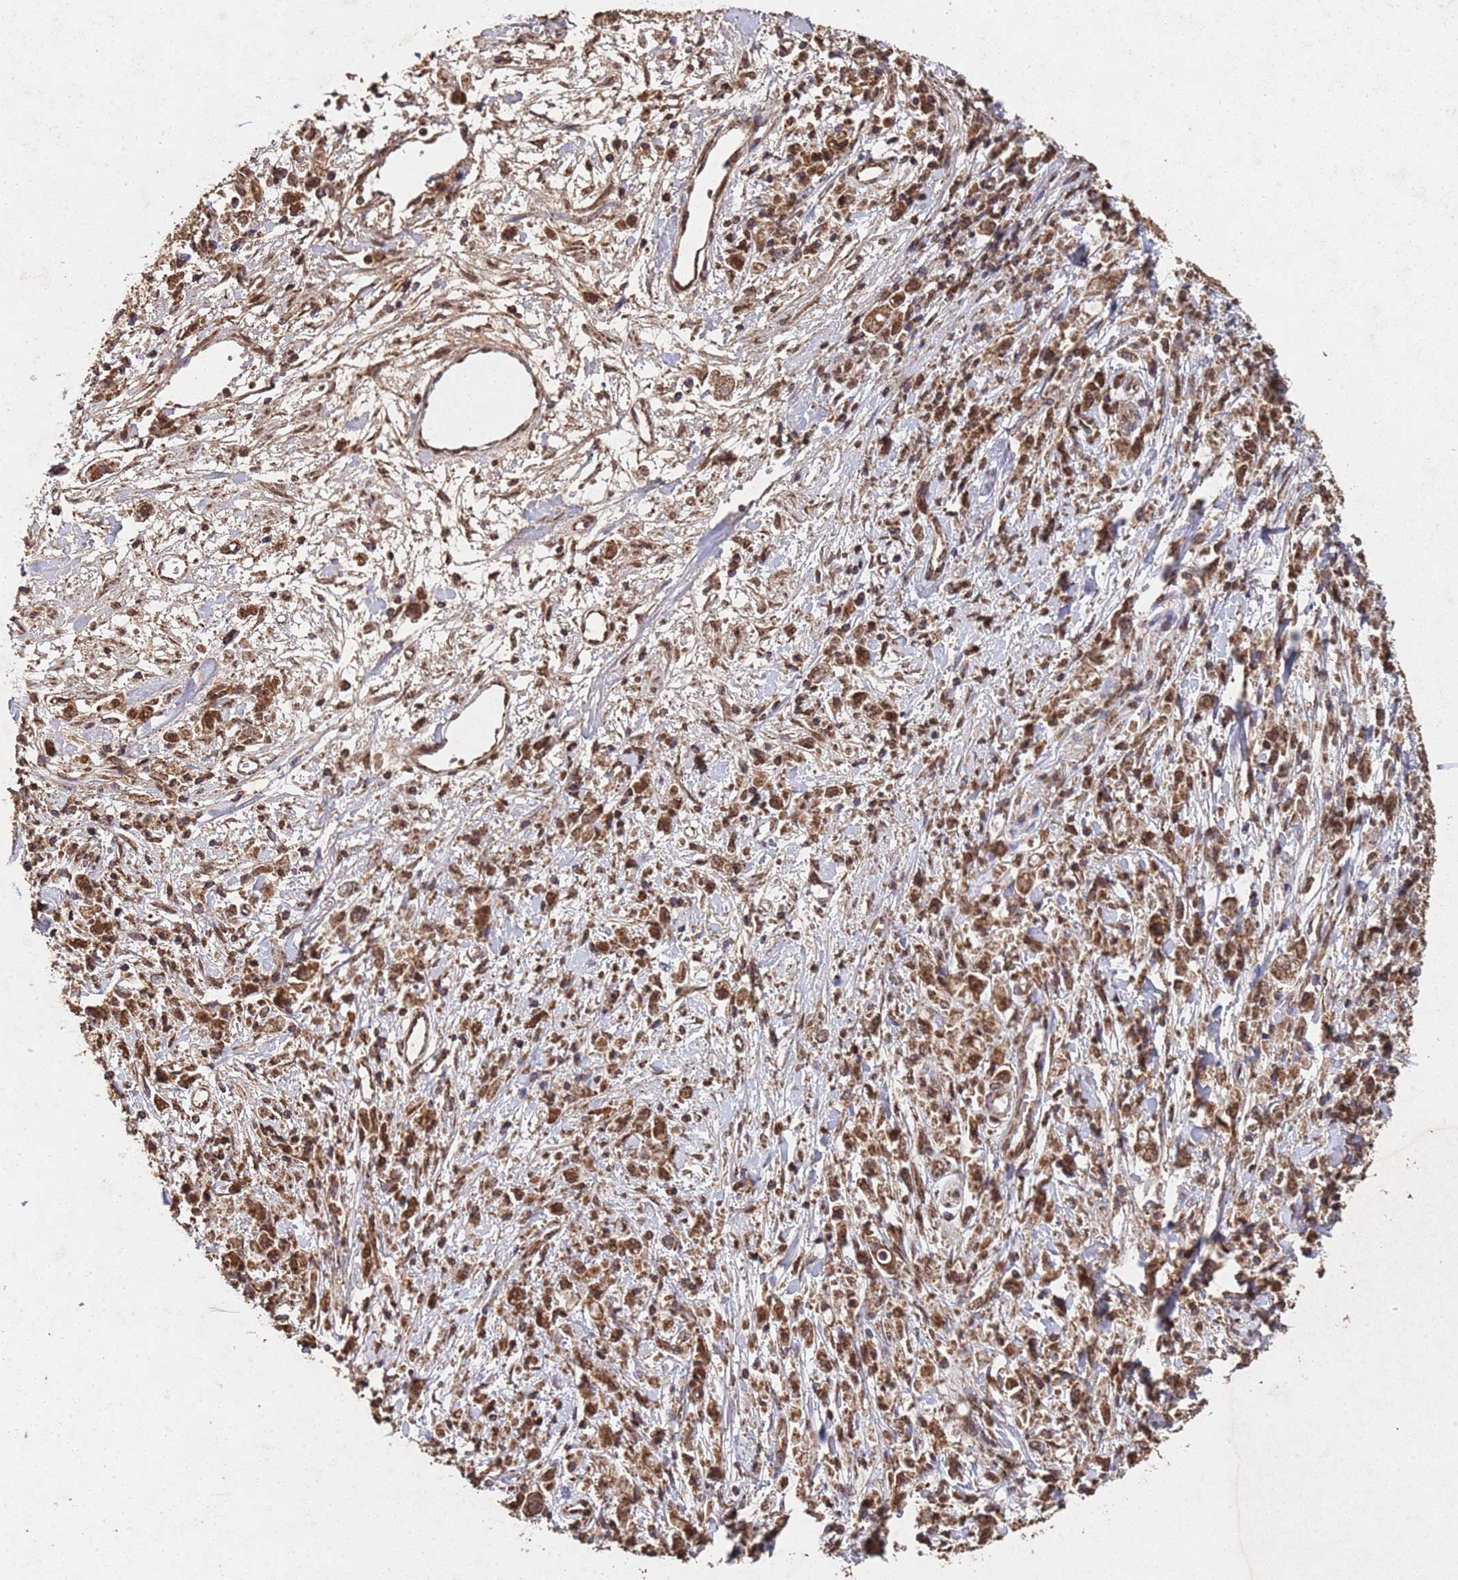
{"staining": {"intensity": "moderate", "quantity": ">75%", "location": "cytoplasmic/membranous,nuclear"}, "tissue": "stomach cancer", "cell_type": "Tumor cells", "image_type": "cancer", "snomed": [{"axis": "morphology", "description": "Adenocarcinoma, NOS"}, {"axis": "topography", "description": "Stomach"}], "caption": "An immunohistochemistry (IHC) photomicrograph of tumor tissue is shown. Protein staining in brown labels moderate cytoplasmic/membranous and nuclear positivity in stomach cancer (adenocarcinoma) within tumor cells.", "gene": "HDAC10", "patient": {"sex": "female", "age": 59}}